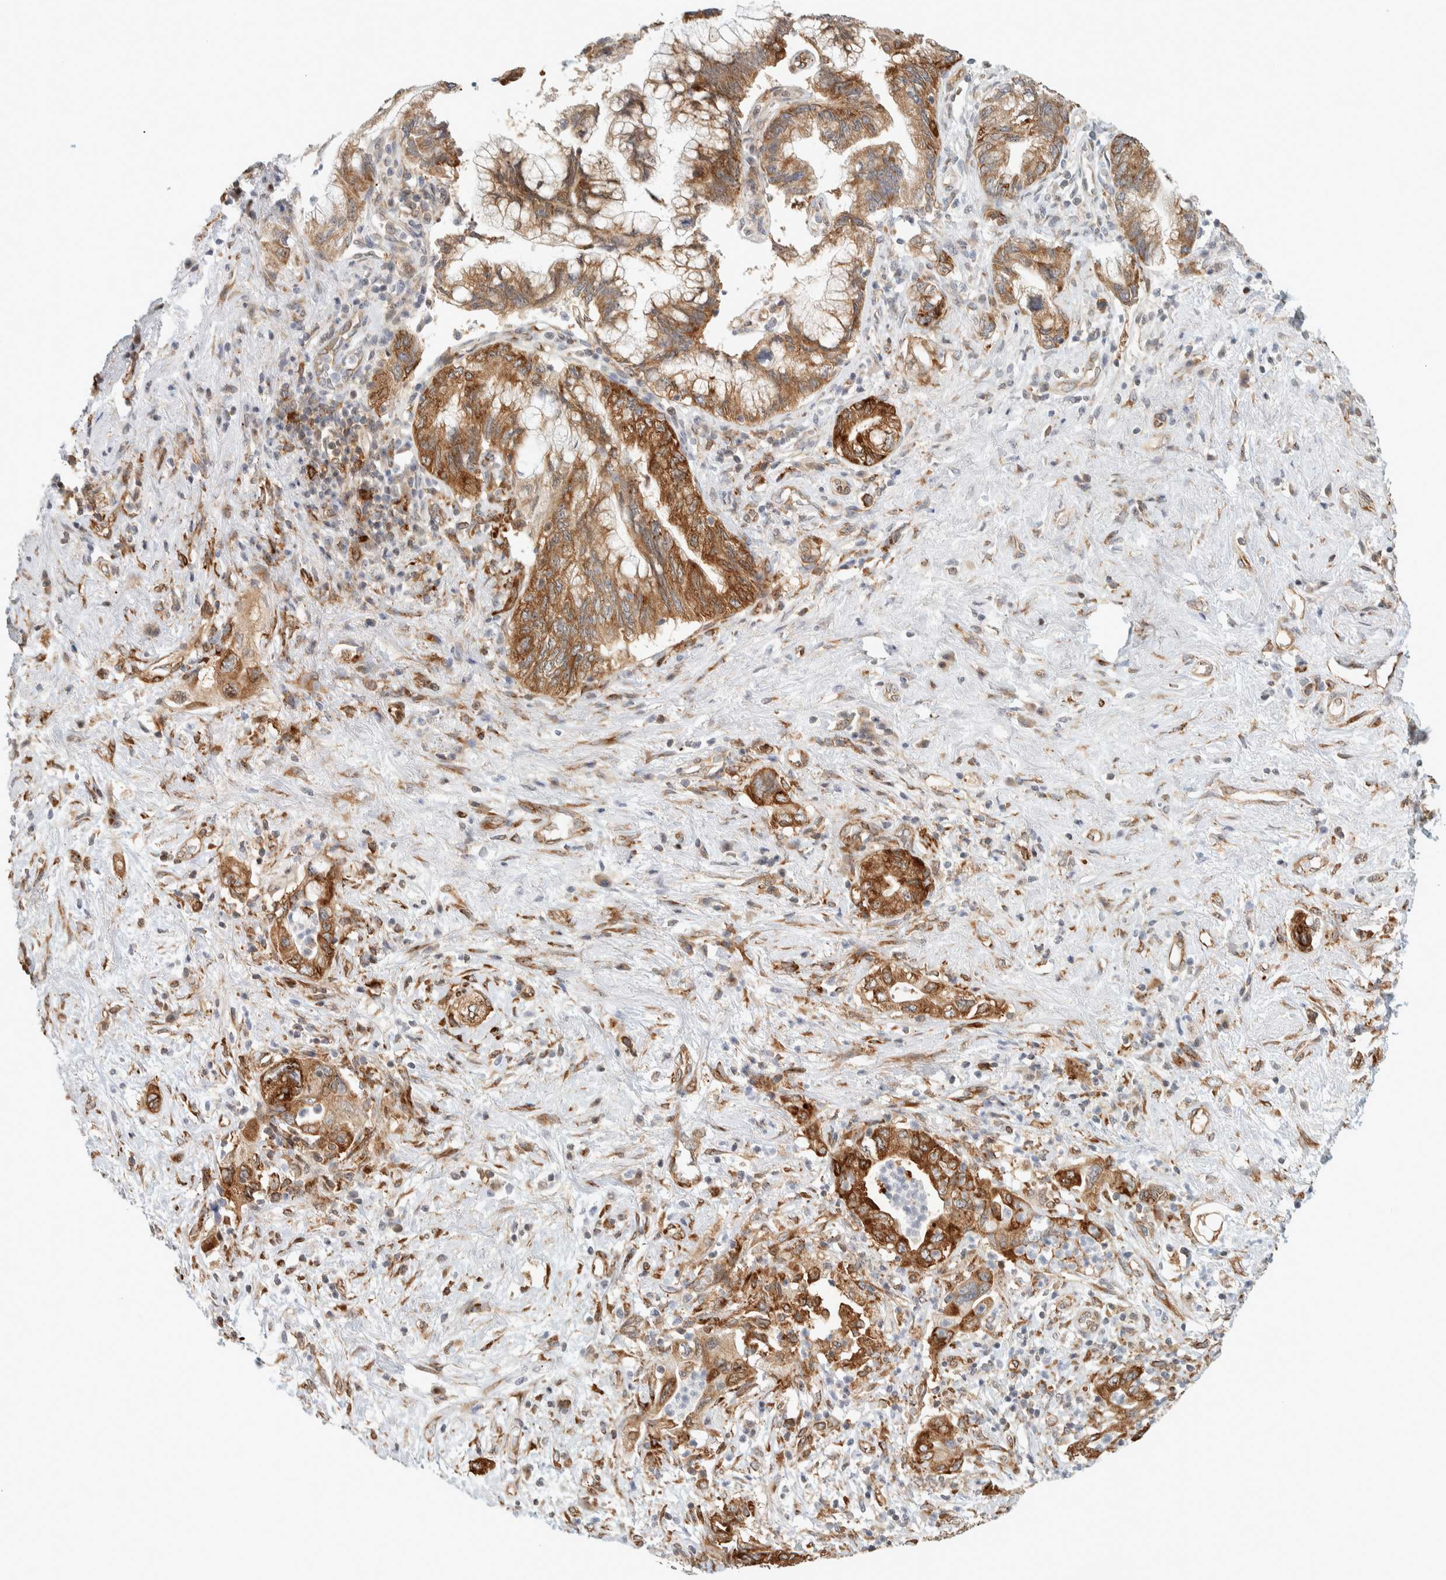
{"staining": {"intensity": "strong", "quantity": ">75%", "location": "cytoplasmic/membranous"}, "tissue": "pancreatic cancer", "cell_type": "Tumor cells", "image_type": "cancer", "snomed": [{"axis": "morphology", "description": "Adenocarcinoma, NOS"}, {"axis": "topography", "description": "Pancreas"}], "caption": "Brown immunohistochemical staining in human pancreatic cancer (adenocarcinoma) demonstrates strong cytoplasmic/membranous staining in approximately >75% of tumor cells.", "gene": "LLGL2", "patient": {"sex": "female", "age": 73}}